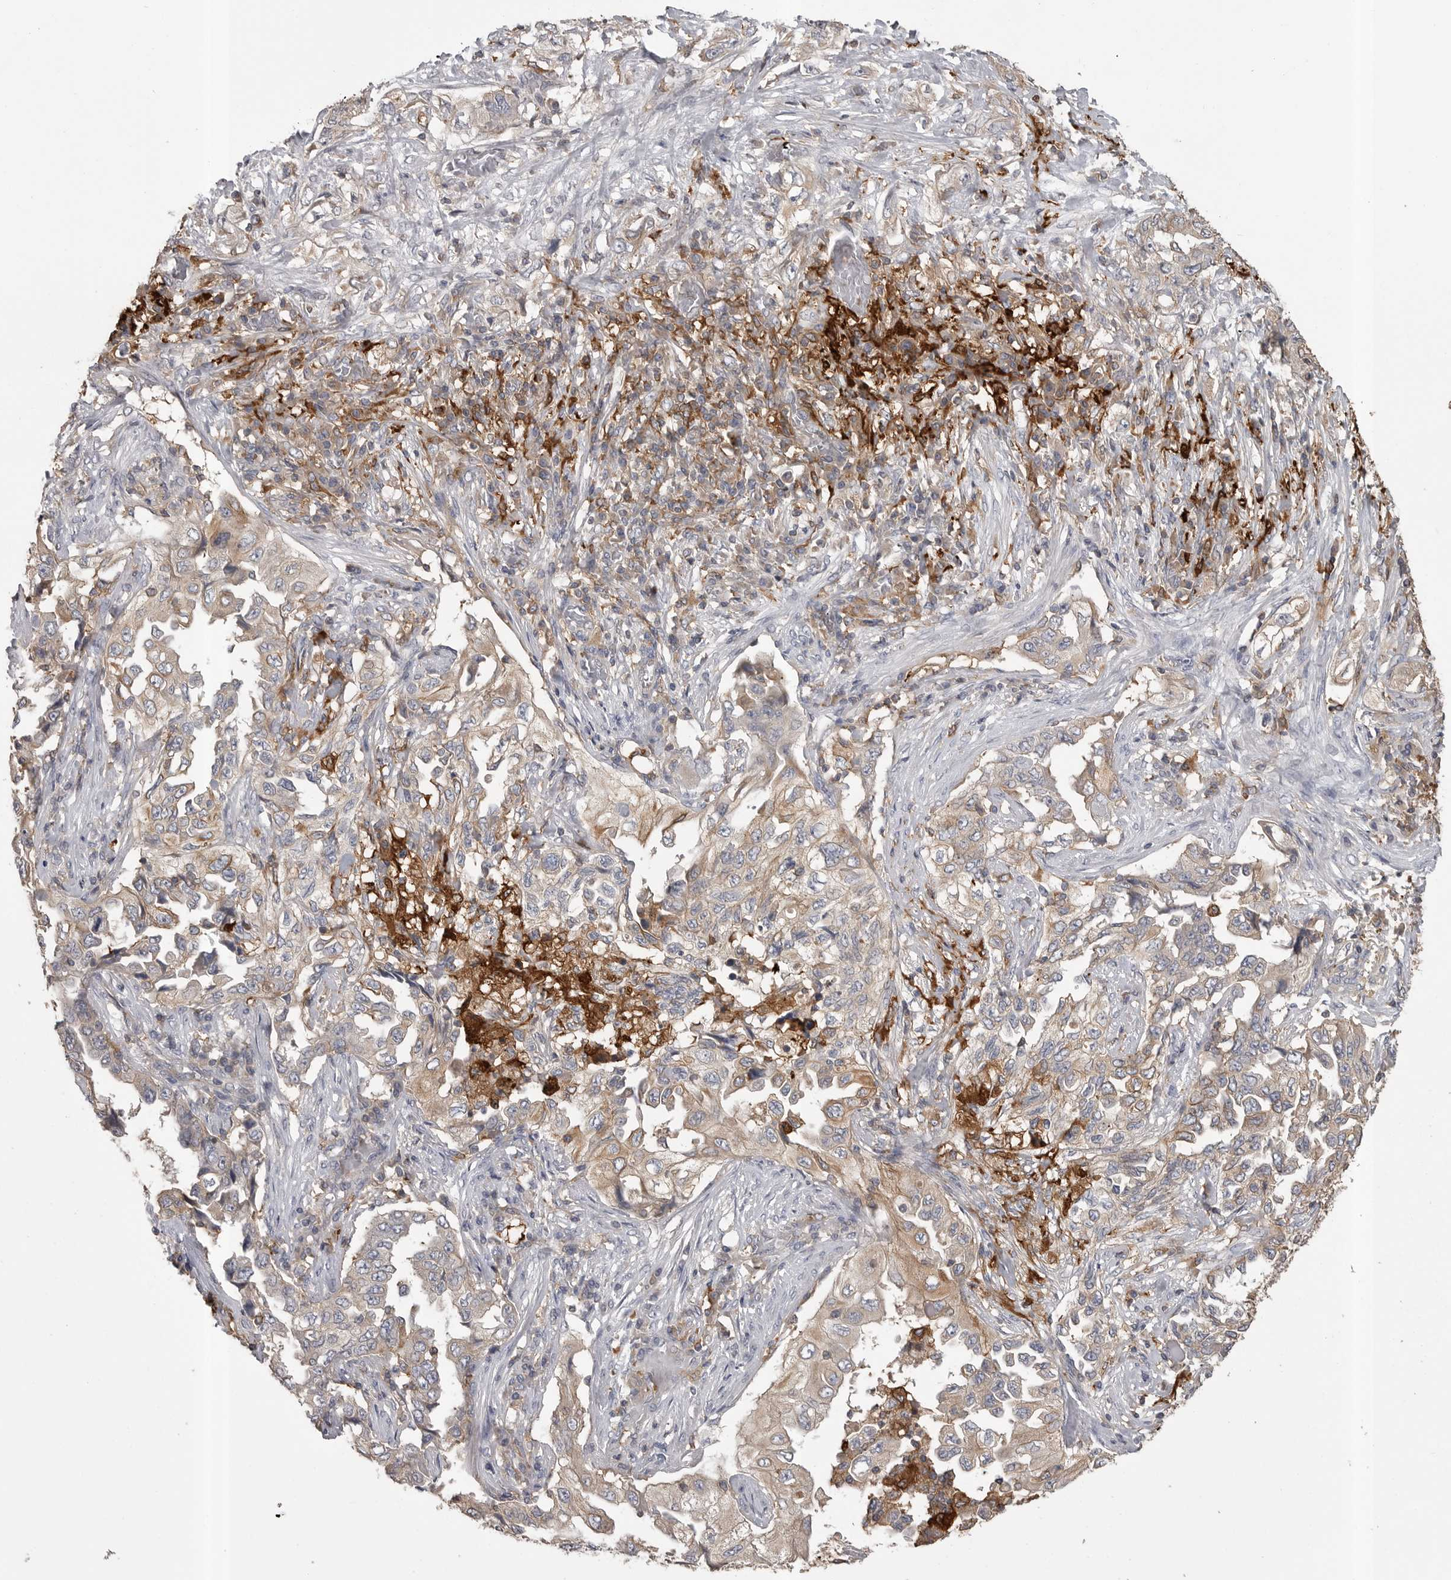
{"staining": {"intensity": "weak", "quantity": ">75%", "location": "cytoplasmic/membranous"}, "tissue": "lung cancer", "cell_type": "Tumor cells", "image_type": "cancer", "snomed": [{"axis": "morphology", "description": "Adenocarcinoma, NOS"}, {"axis": "topography", "description": "Lung"}], "caption": "IHC (DAB) staining of human lung adenocarcinoma displays weak cytoplasmic/membranous protein expression in about >75% of tumor cells.", "gene": "CMTM6", "patient": {"sex": "female", "age": 51}}